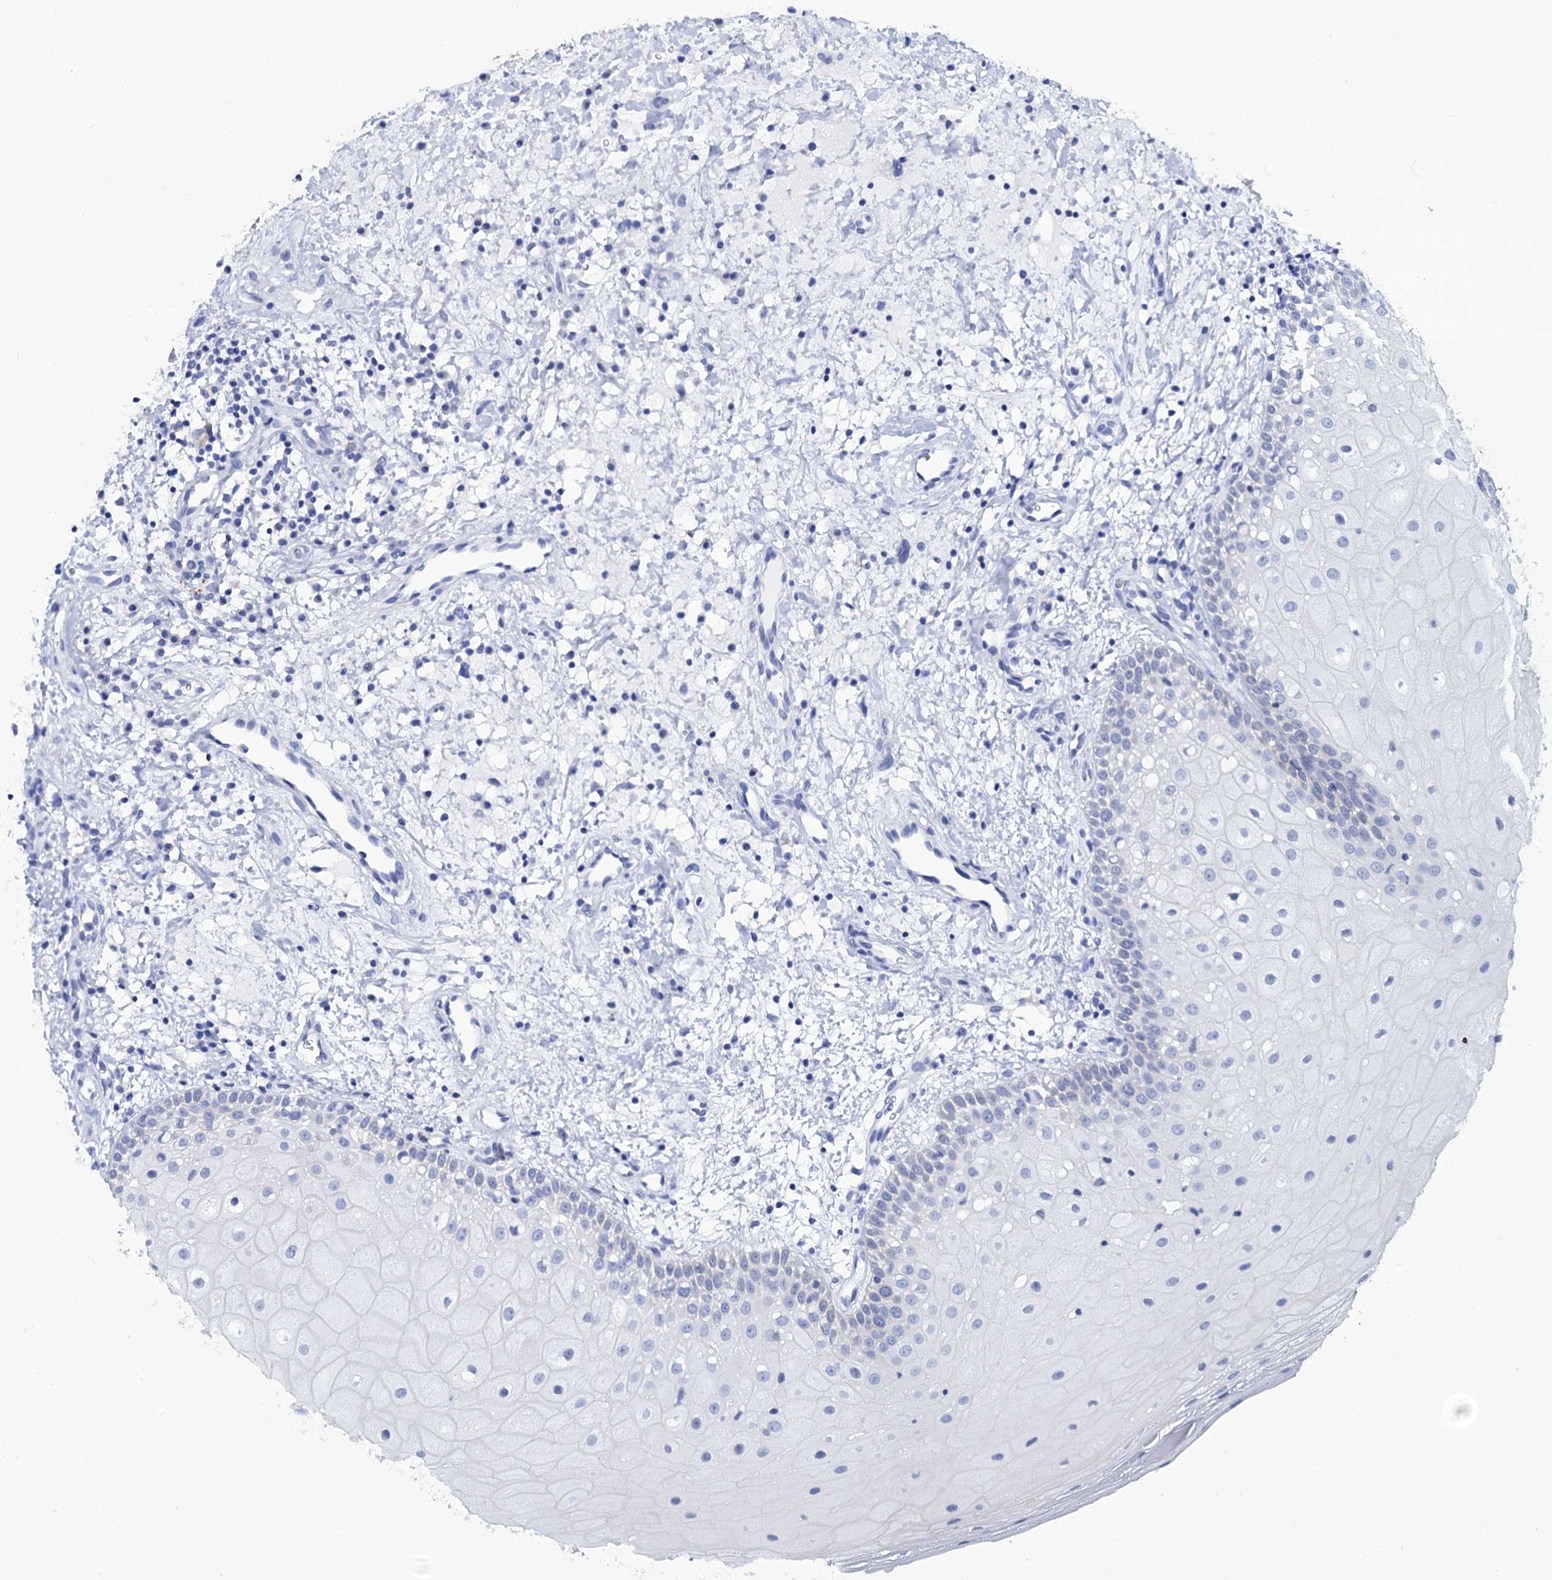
{"staining": {"intensity": "negative", "quantity": "none", "location": "none"}, "tissue": "oral mucosa", "cell_type": "Squamous epithelial cells", "image_type": "normal", "snomed": [{"axis": "morphology", "description": "Normal tissue, NOS"}, {"axis": "topography", "description": "Oral tissue"}], "caption": "The photomicrograph exhibits no significant staining in squamous epithelial cells of oral mucosa.", "gene": "RAB3IP", "patient": {"sex": "male", "age": 74}}